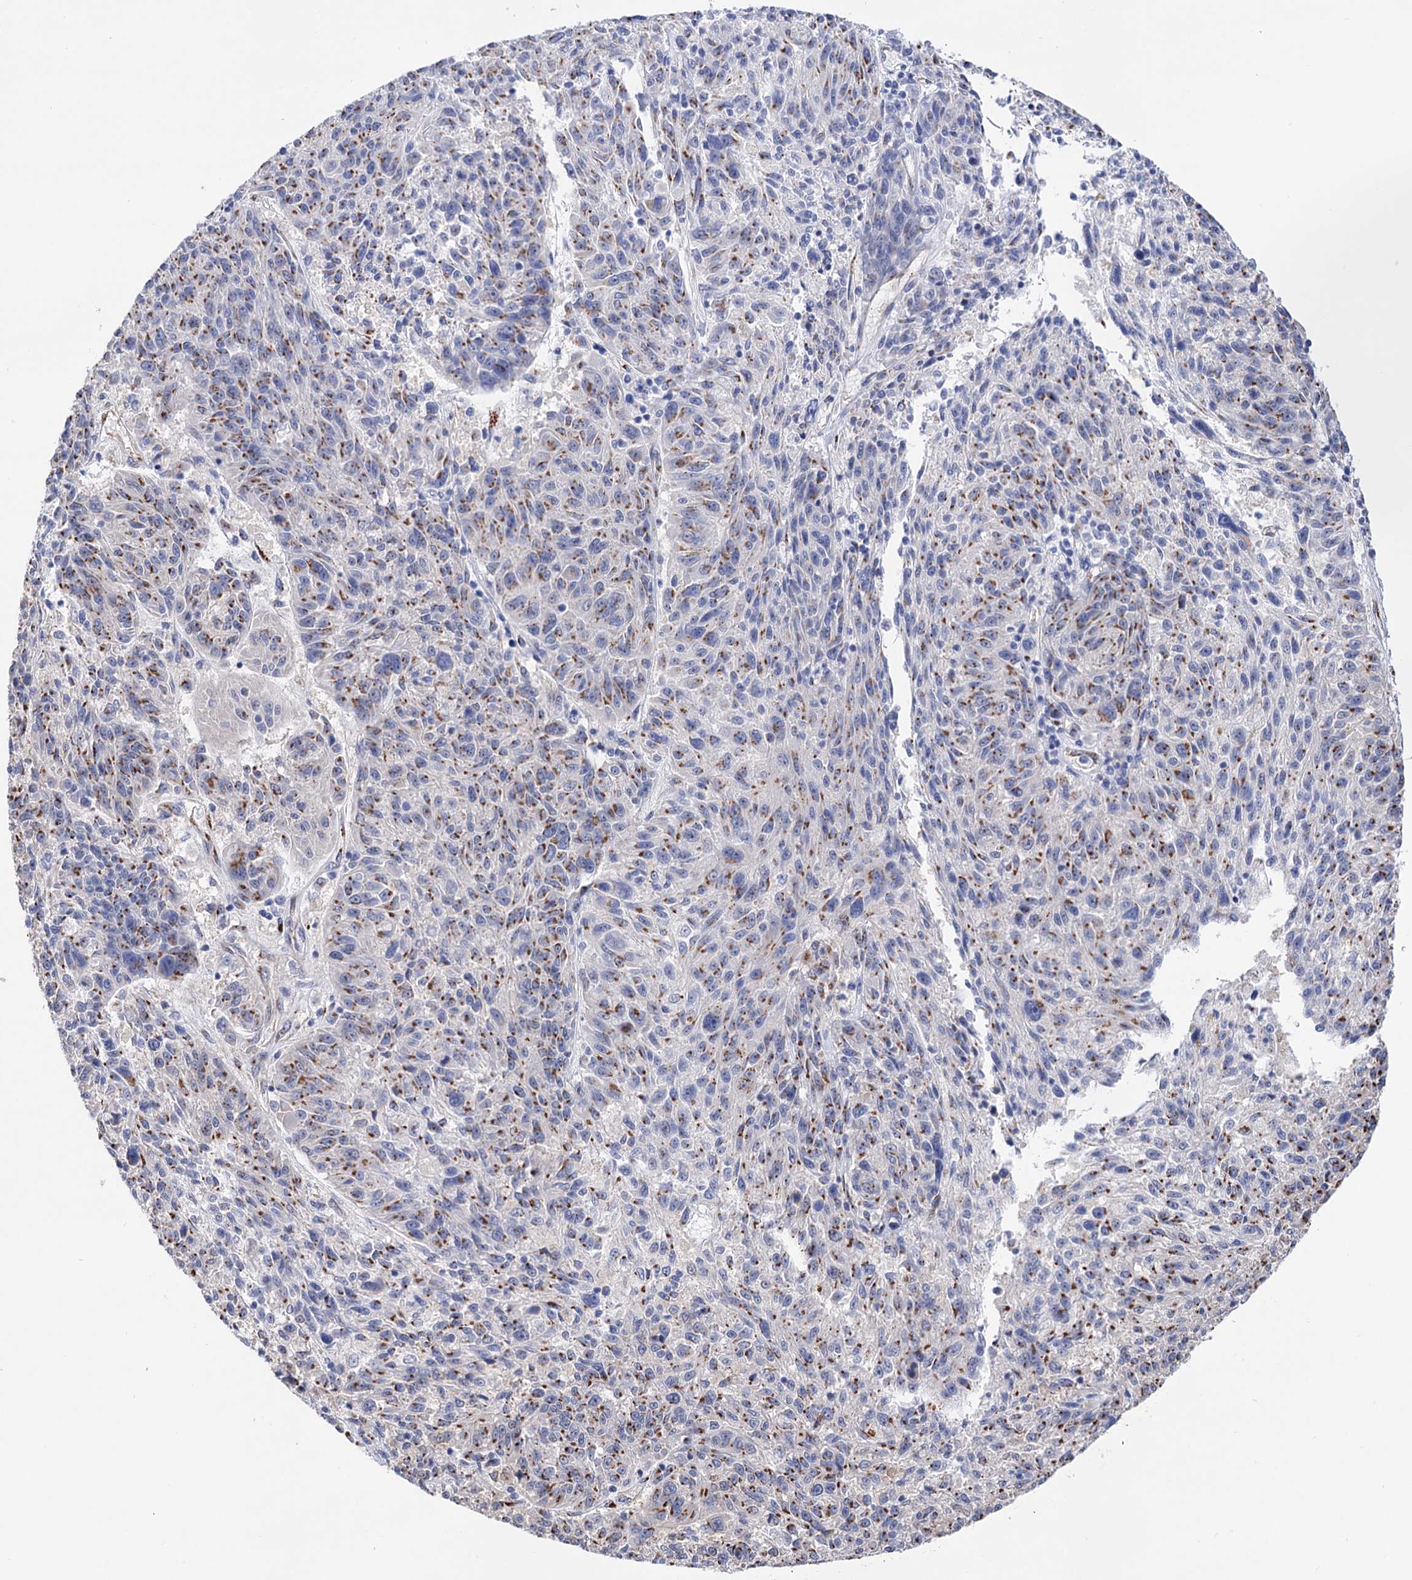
{"staining": {"intensity": "moderate", "quantity": ">75%", "location": "cytoplasmic/membranous"}, "tissue": "melanoma", "cell_type": "Tumor cells", "image_type": "cancer", "snomed": [{"axis": "morphology", "description": "Malignant melanoma, NOS"}, {"axis": "topography", "description": "Skin"}], "caption": "IHC of melanoma demonstrates medium levels of moderate cytoplasmic/membranous staining in approximately >75% of tumor cells.", "gene": "C11orf96", "patient": {"sex": "male", "age": 53}}